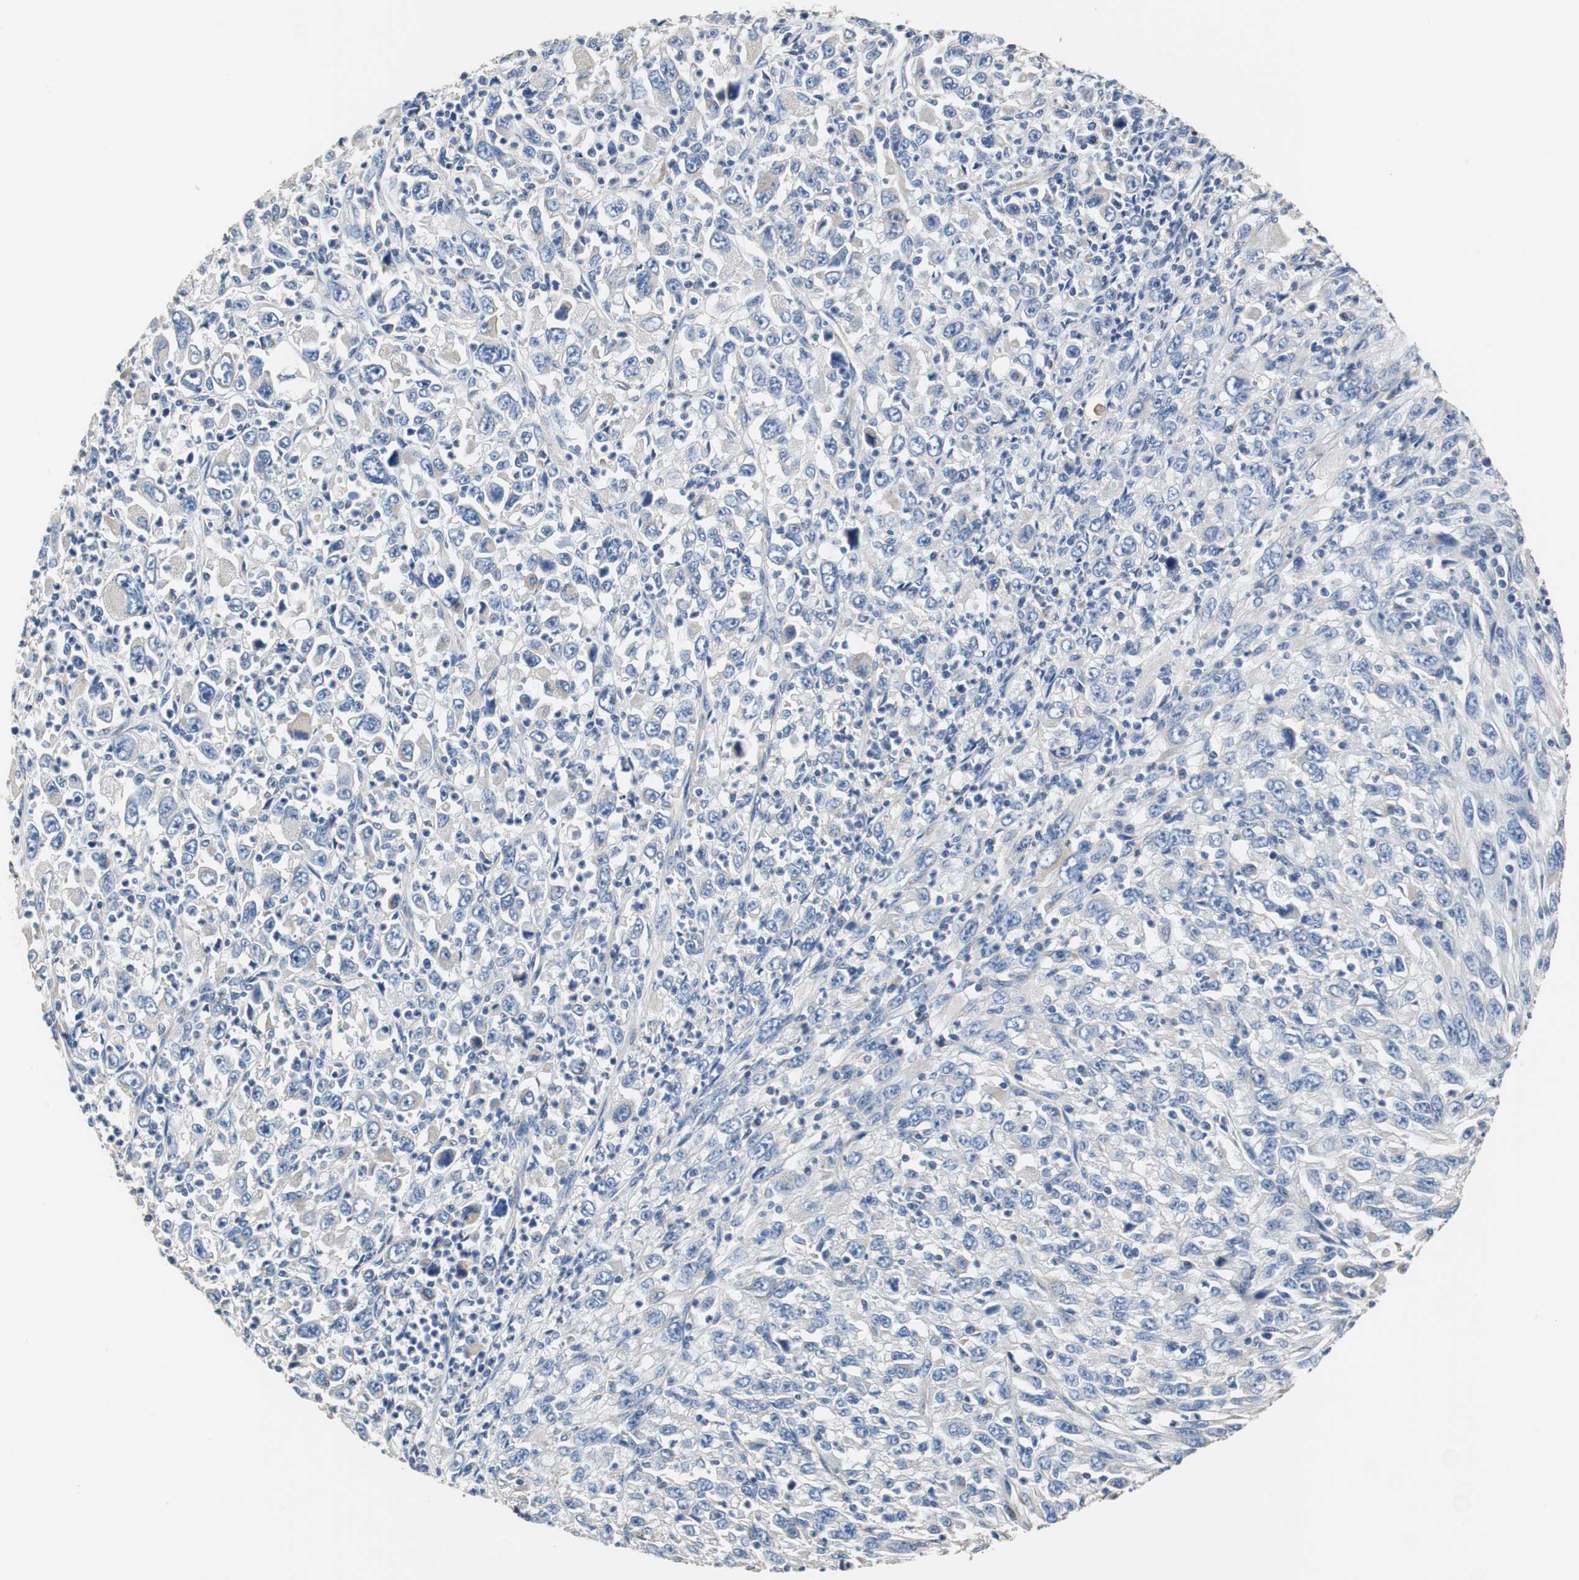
{"staining": {"intensity": "negative", "quantity": "none", "location": "none"}, "tissue": "melanoma", "cell_type": "Tumor cells", "image_type": "cancer", "snomed": [{"axis": "morphology", "description": "Malignant melanoma, Metastatic site"}, {"axis": "topography", "description": "Skin"}], "caption": "Immunohistochemical staining of melanoma demonstrates no significant expression in tumor cells.", "gene": "PCK1", "patient": {"sex": "female", "age": 56}}